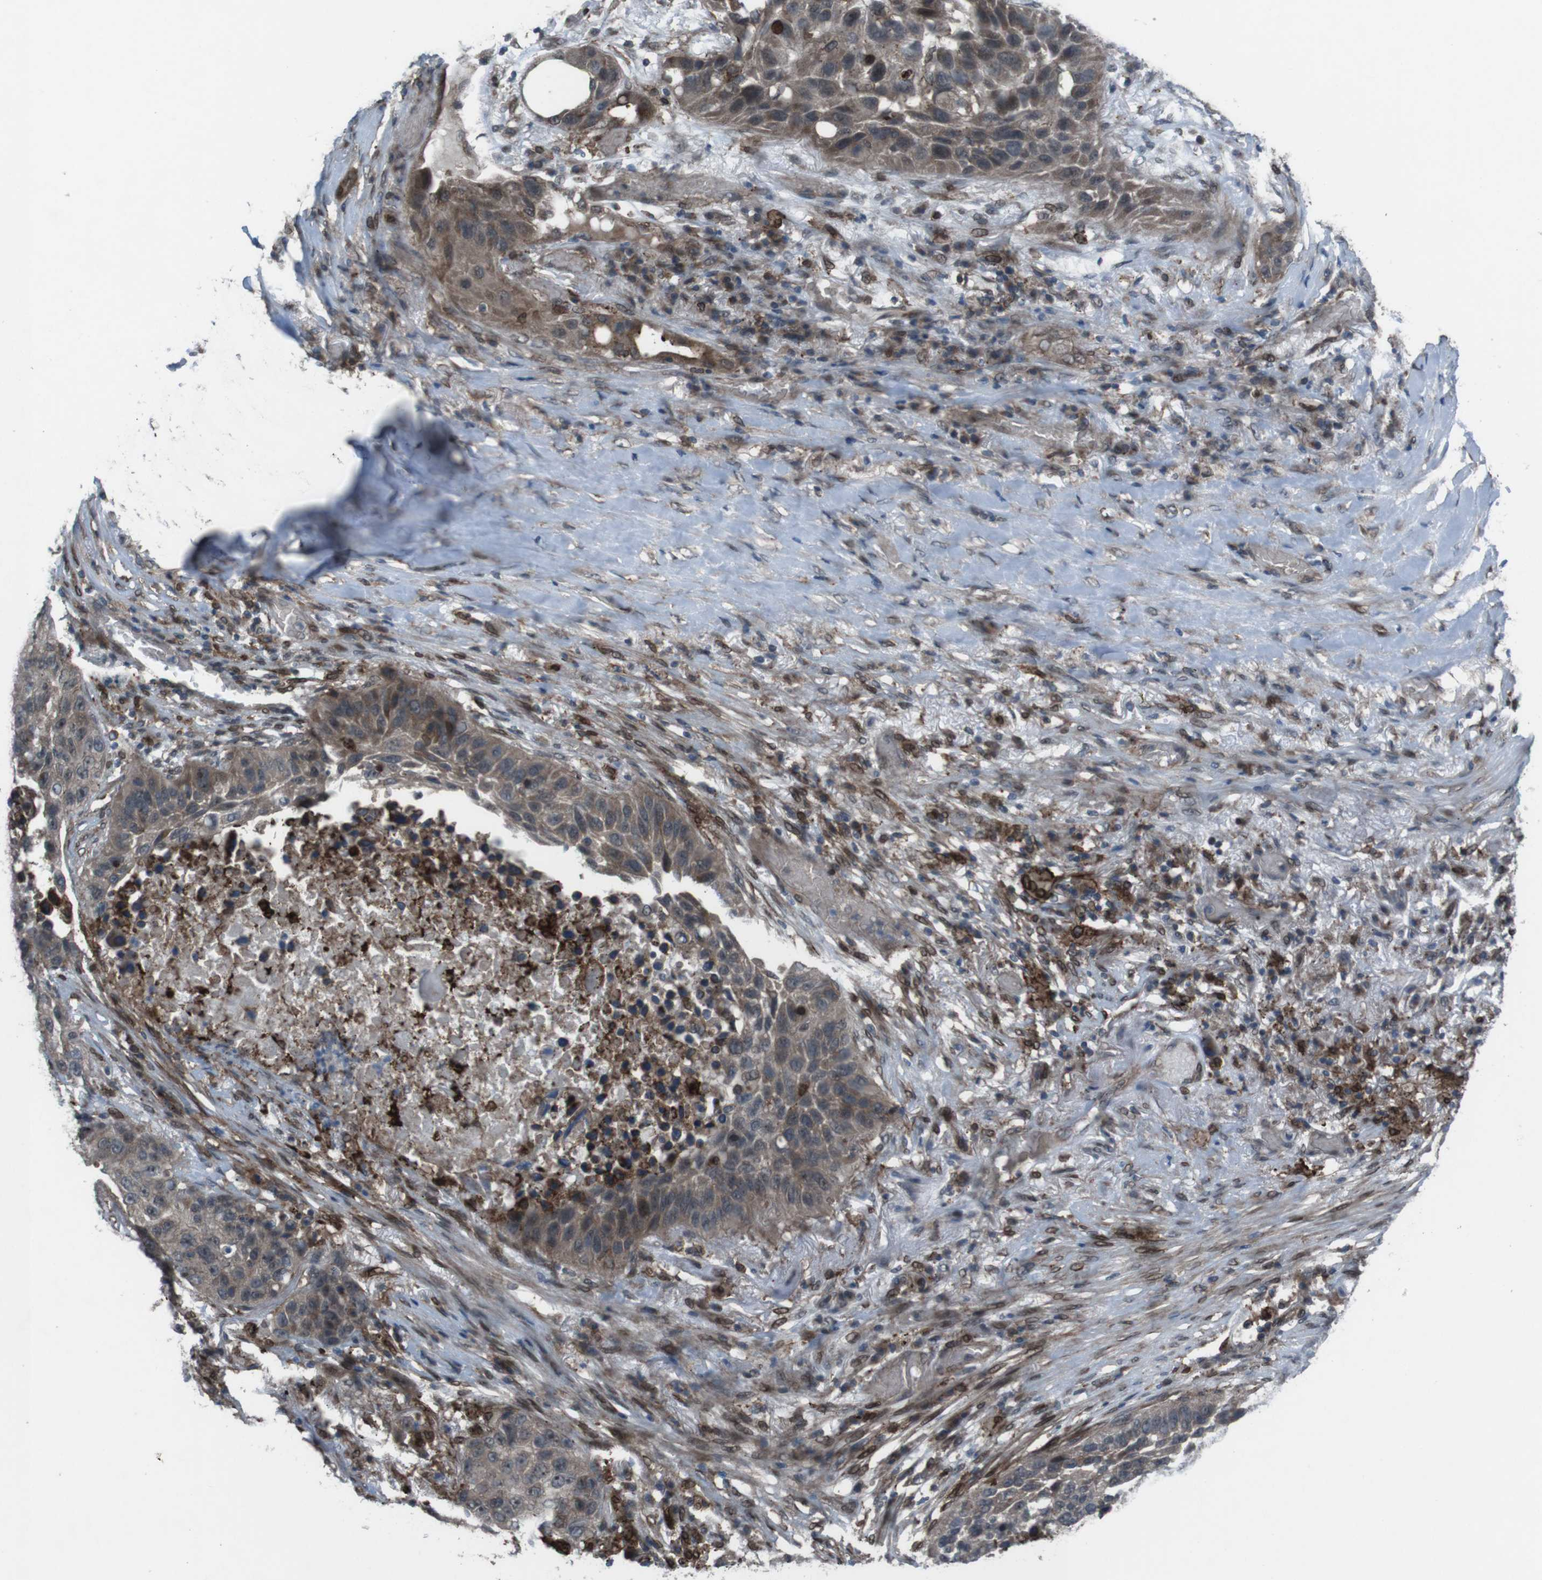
{"staining": {"intensity": "moderate", "quantity": ">75%", "location": "cytoplasmic/membranous"}, "tissue": "lung cancer", "cell_type": "Tumor cells", "image_type": "cancer", "snomed": [{"axis": "morphology", "description": "Squamous cell carcinoma, NOS"}, {"axis": "topography", "description": "Lung"}], "caption": "A photomicrograph of lung squamous cell carcinoma stained for a protein shows moderate cytoplasmic/membranous brown staining in tumor cells.", "gene": "GDF10", "patient": {"sex": "male", "age": 57}}